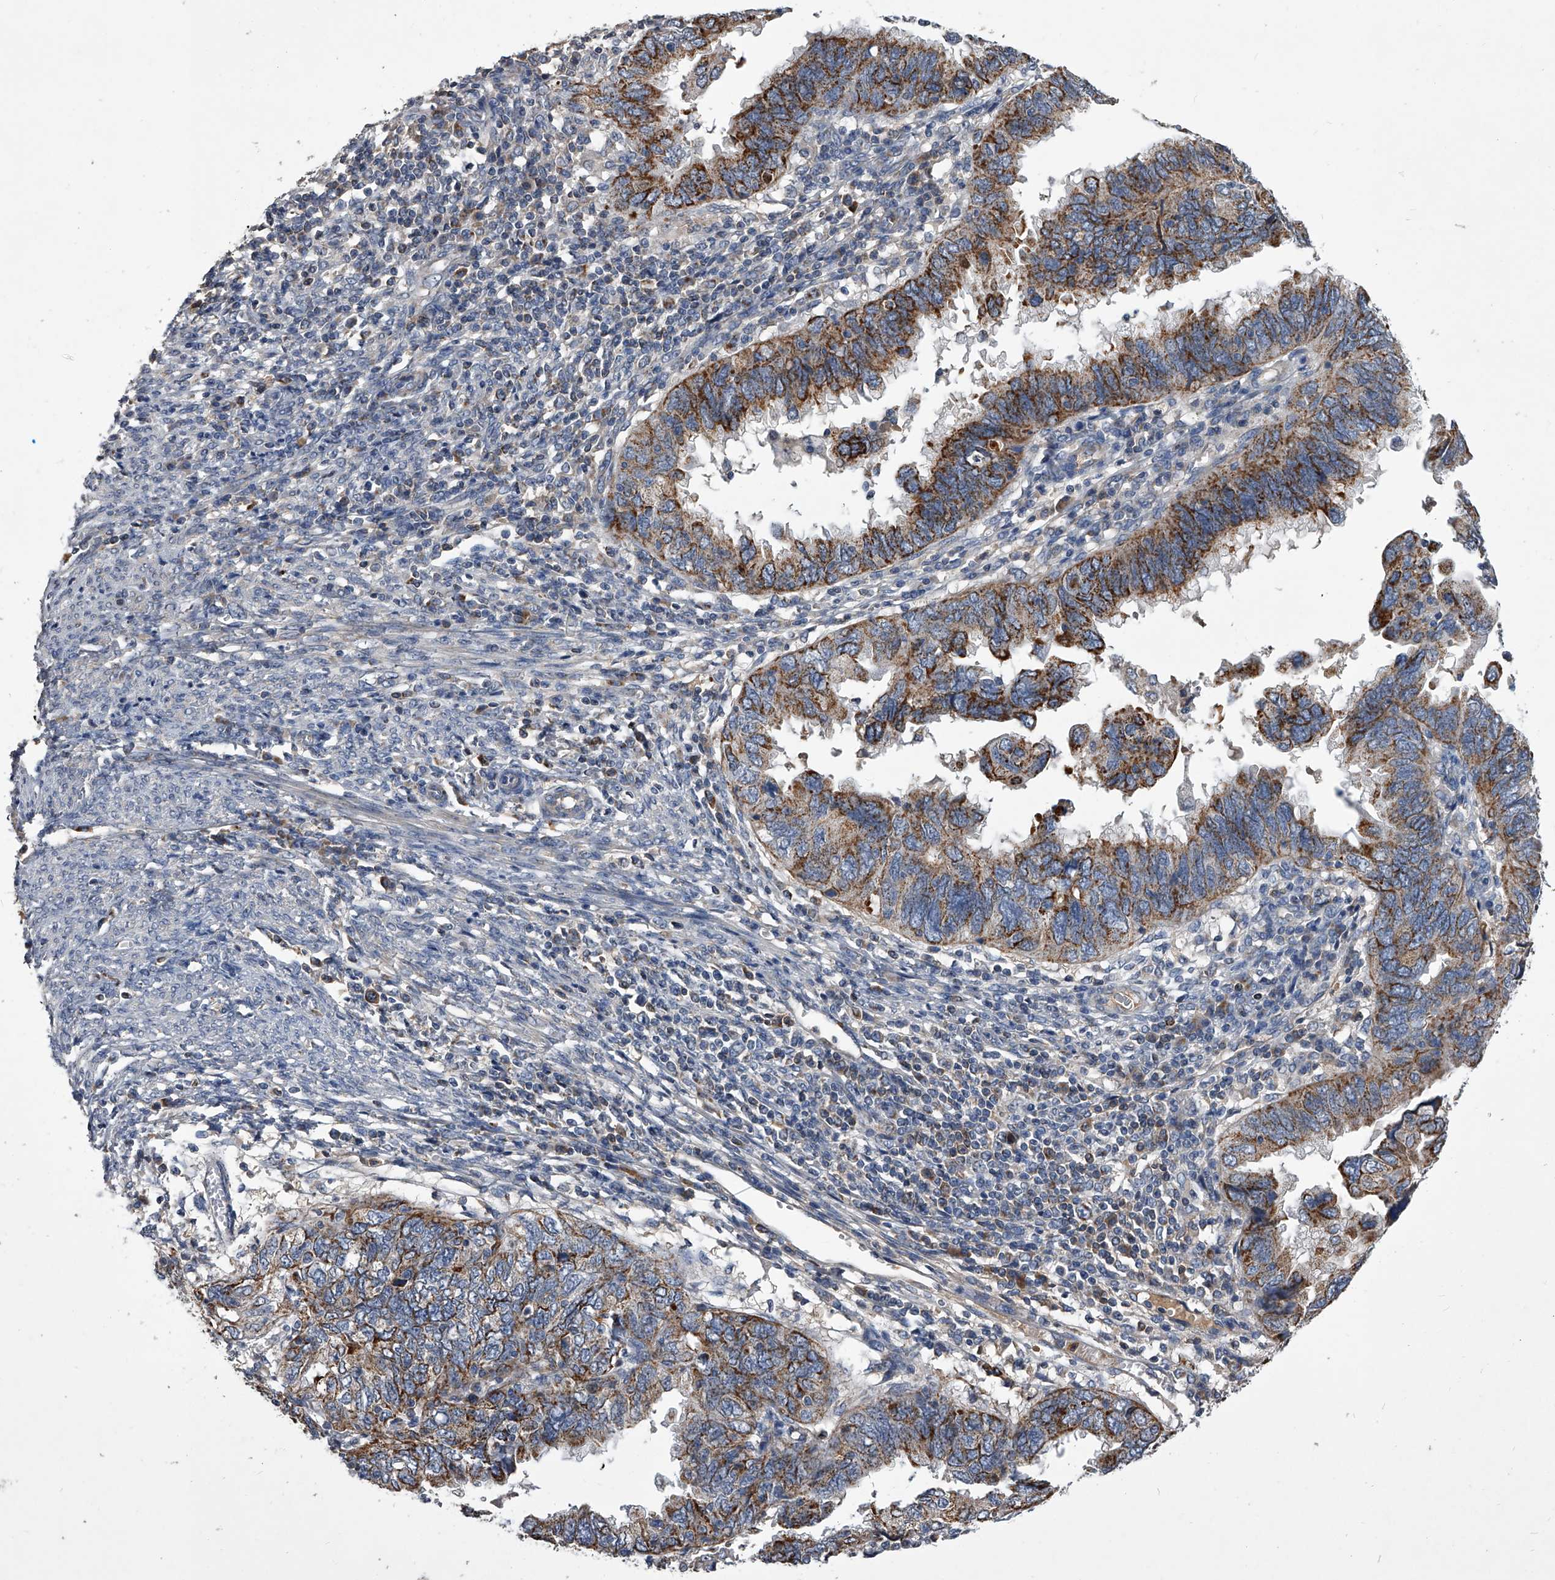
{"staining": {"intensity": "strong", "quantity": ">75%", "location": "cytoplasmic/membranous"}, "tissue": "endometrial cancer", "cell_type": "Tumor cells", "image_type": "cancer", "snomed": [{"axis": "morphology", "description": "Adenocarcinoma, NOS"}, {"axis": "topography", "description": "Uterus"}], "caption": "Approximately >75% of tumor cells in human adenocarcinoma (endometrial) reveal strong cytoplasmic/membranous protein staining as visualized by brown immunohistochemical staining.", "gene": "NRP1", "patient": {"sex": "female", "age": 77}}